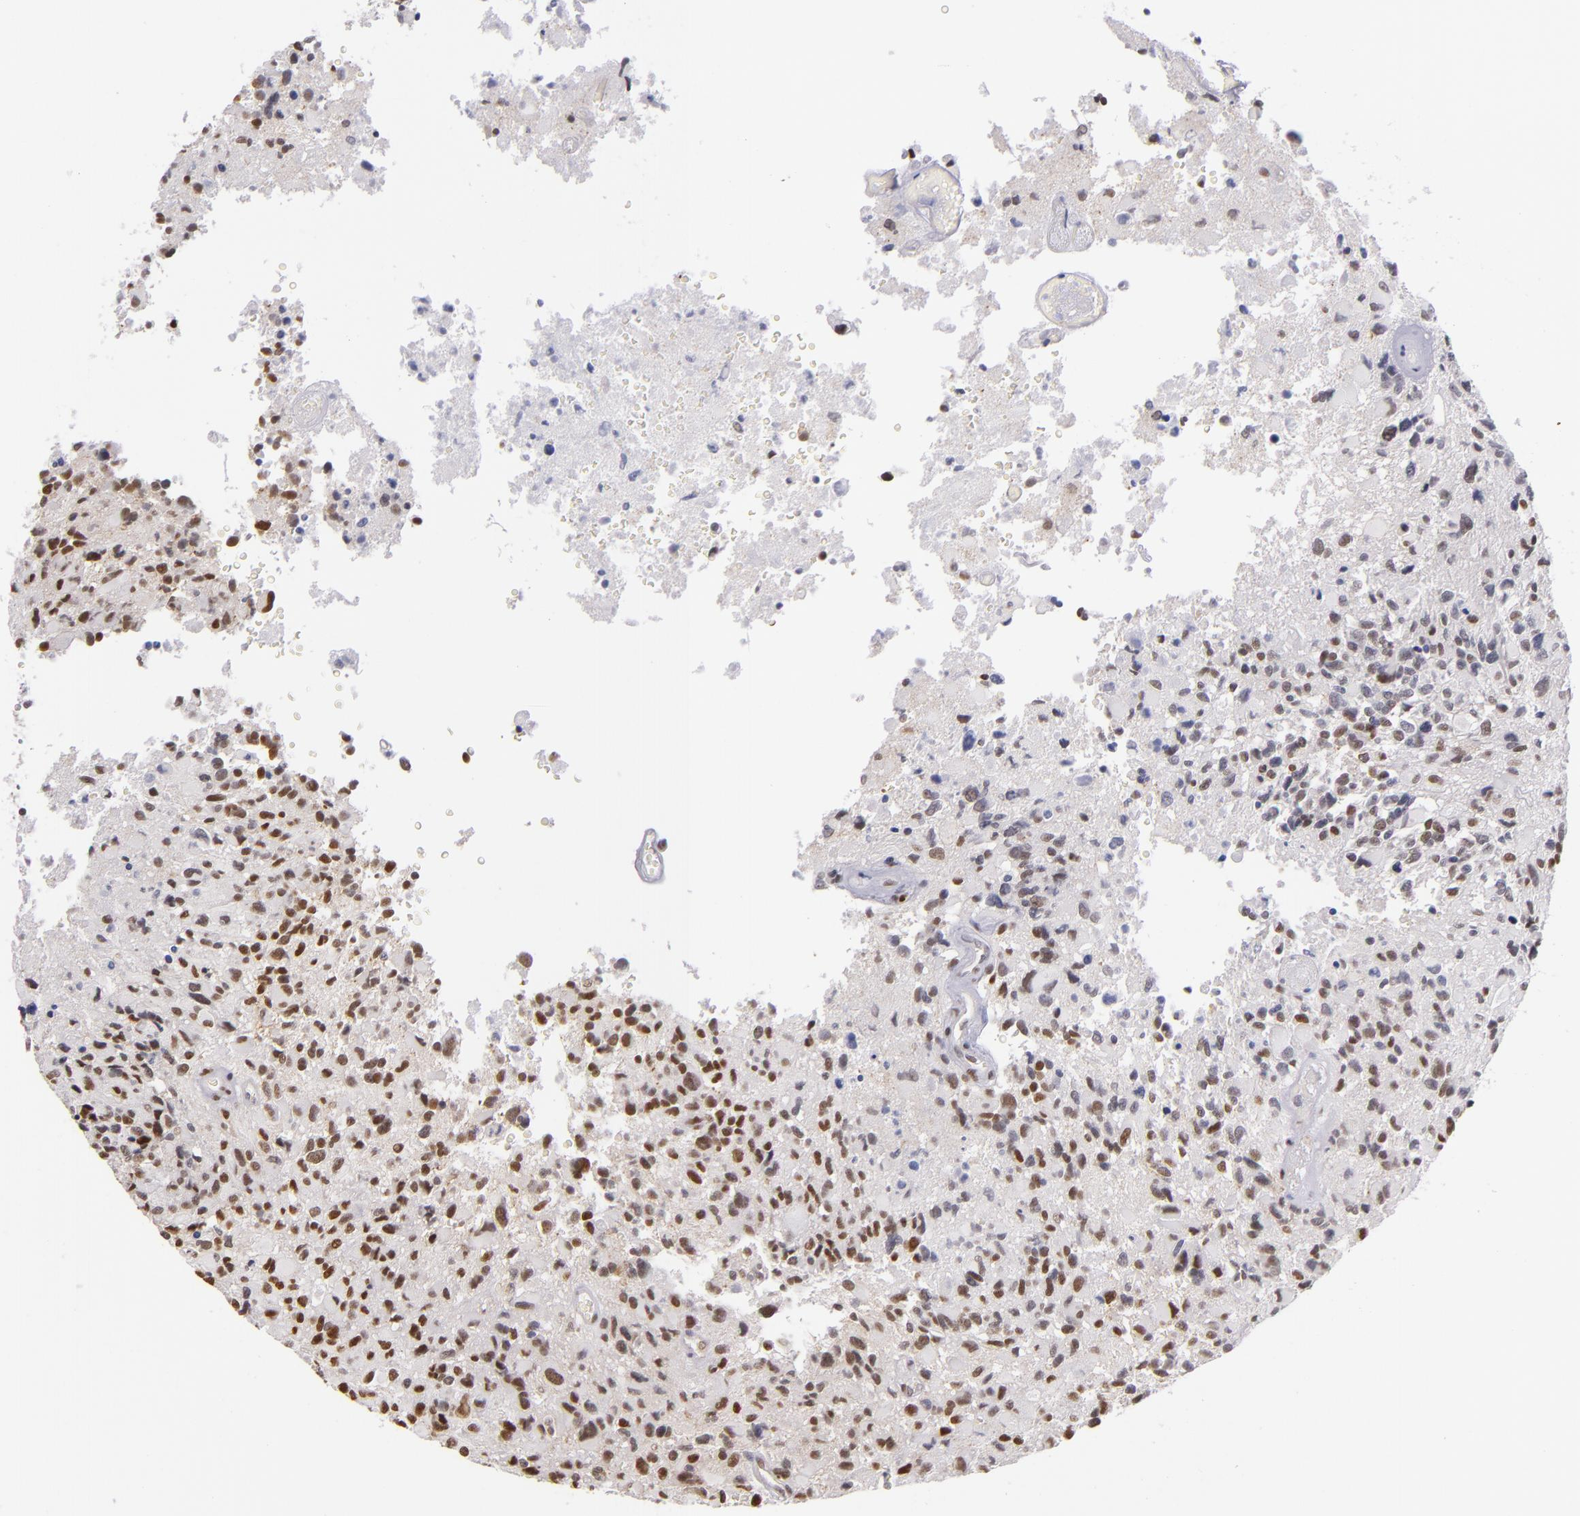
{"staining": {"intensity": "moderate", "quantity": "25%-75%", "location": "nuclear"}, "tissue": "glioma", "cell_type": "Tumor cells", "image_type": "cancer", "snomed": [{"axis": "morphology", "description": "Glioma, malignant, High grade"}, {"axis": "topography", "description": "Brain"}], "caption": "Immunohistochemical staining of human high-grade glioma (malignant) exhibits medium levels of moderate nuclear positivity in approximately 25%-75% of tumor cells. The protein is stained brown, and the nuclei are stained in blue (DAB (3,3'-diaminobenzidine) IHC with brightfield microscopy, high magnification).", "gene": "NCOR2", "patient": {"sex": "male", "age": 69}}